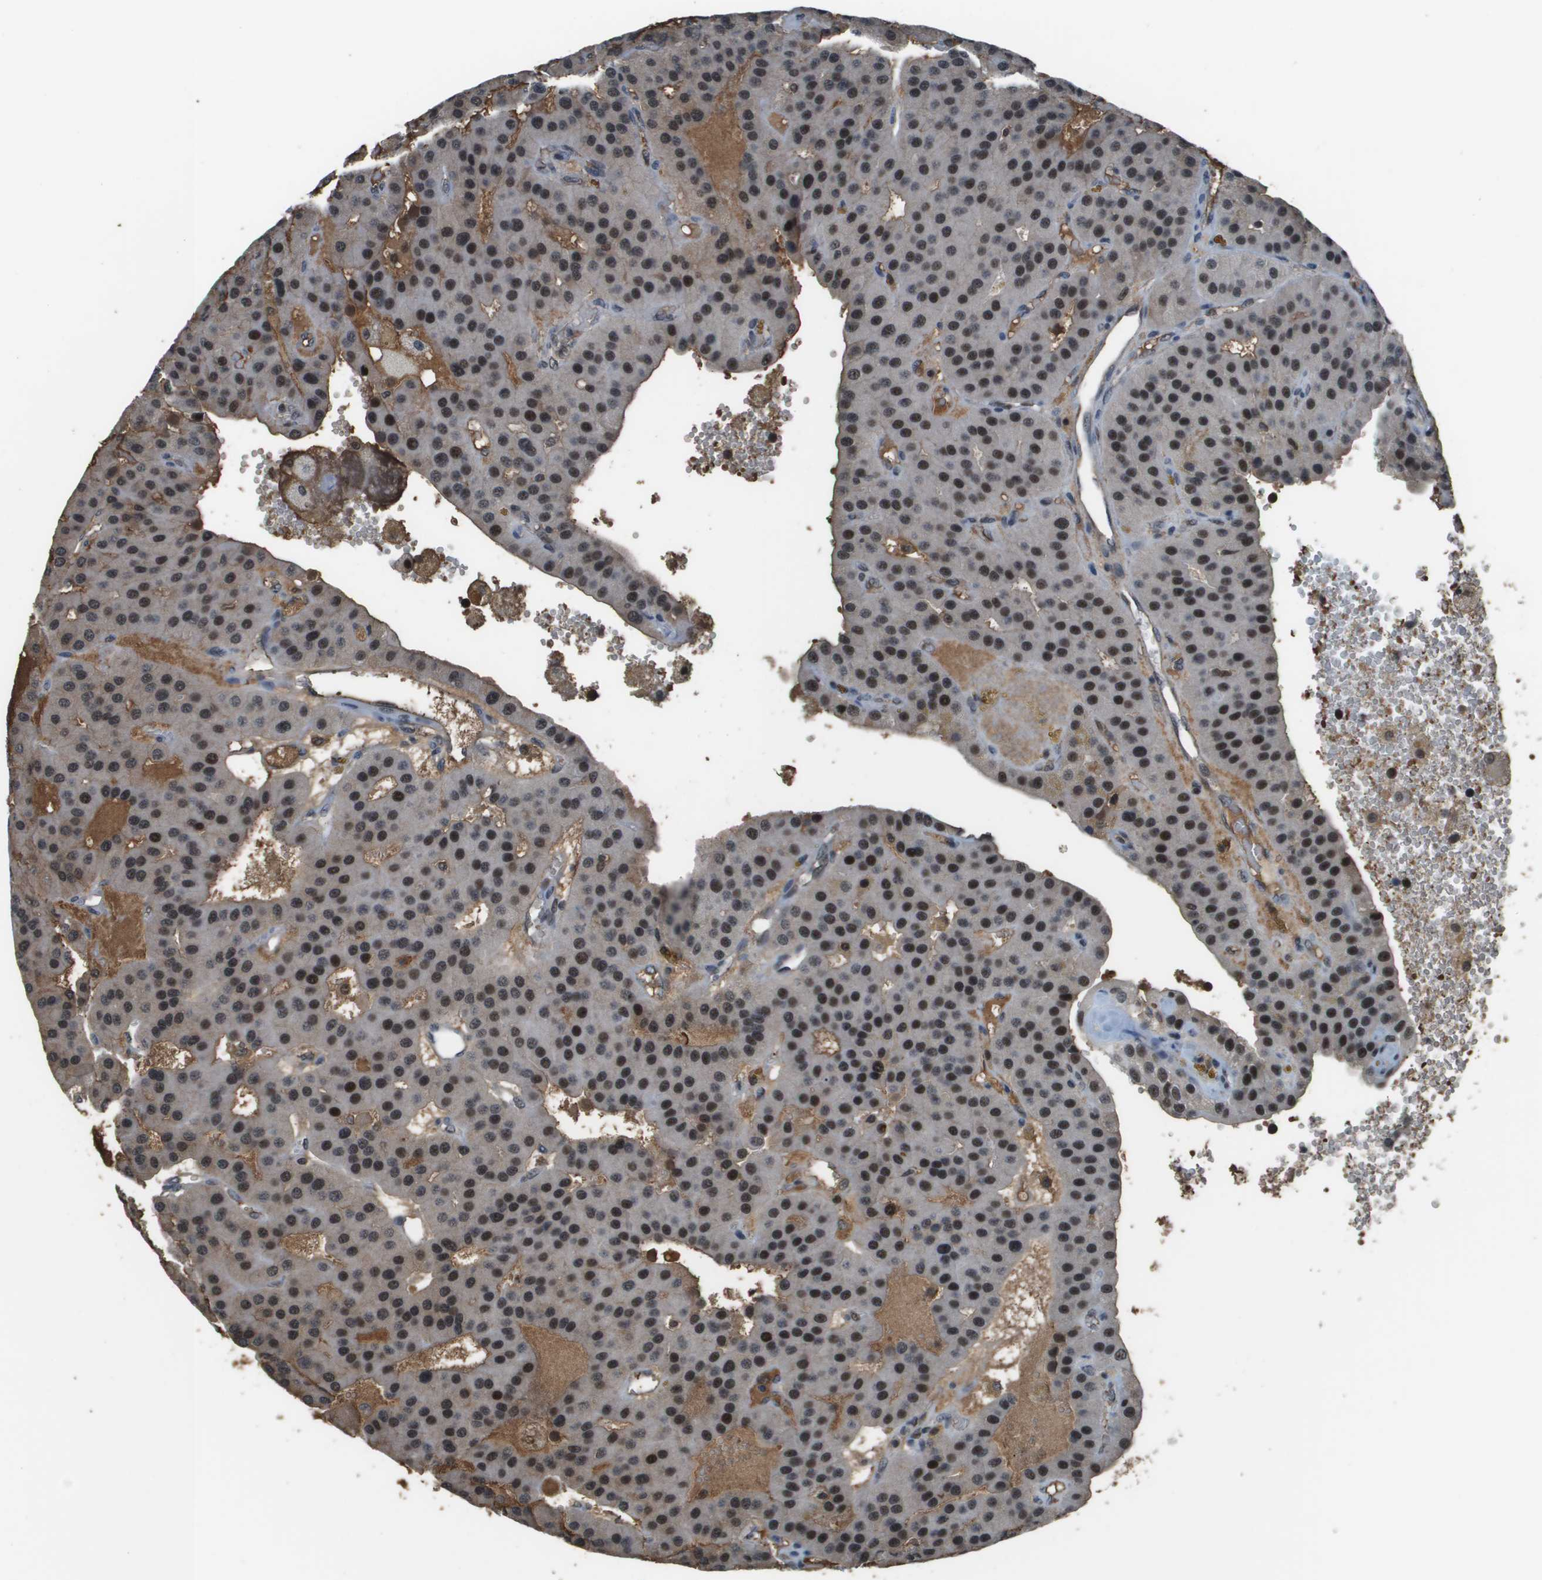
{"staining": {"intensity": "strong", "quantity": ">75%", "location": "nuclear"}, "tissue": "parathyroid gland", "cell_type": "Glandular cells", "image_type": "normal", "snomed": [{"axis": "morphology", "description": "Normal tissue, NOS"}, {"axis": "morphology", "description": "Adenoma, NOS"}, {"axis": "topography", "description": "Parathyroid gland"}], "caption": "Unremarkable parathyroid gland was stained to show a protein in brown. There is high levels of strong nuclear expression in approximately >75% of glandular cells. The staining was performed using DAB to visualize the protein expression in brown, while the nuclei were stained in blue with hematoxylin (Magnification: 20x).", "gene": "THRAP3", "patient": {"sex": "female", "age": 86}}